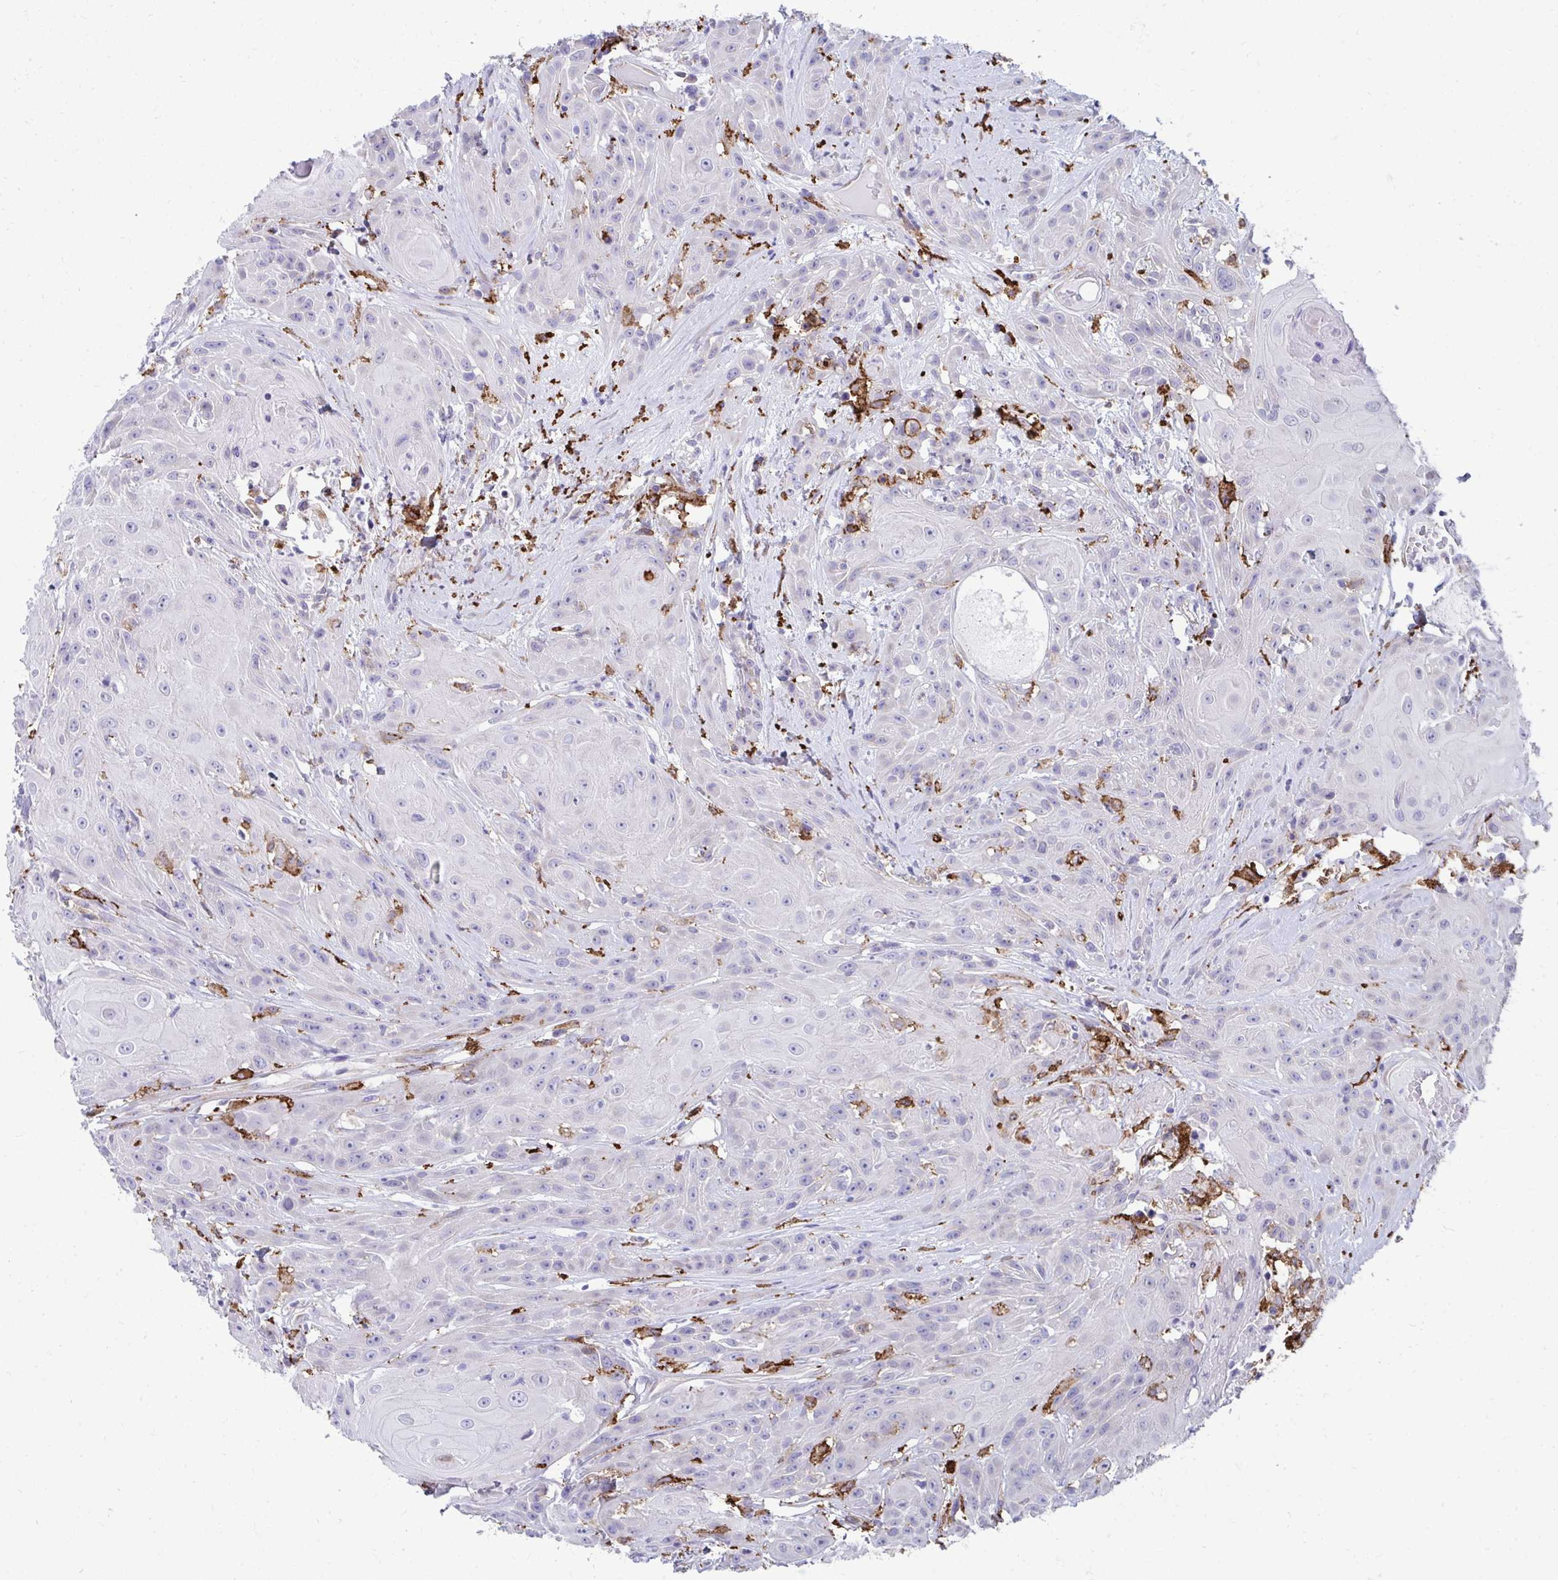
{"staining": {"intensity": "negative", "quantity": "none", "location": "none"}, "tissue": "head and neck cancer", "cell_type": "Tumor cells", "image_type": "cancer", "snomed": [{"axis": "morphology", "description": "Squamous cell carcinoma, NOS"}, {"axis": "topography", "description": "Skin"}, {"axis": "topography", "description": "Head-Neck"}], "caption": "Immunohistochemistry (IHC) micrograph of human head and neck cancer stained for a protein (brown), which demonstrates no staining in tumor cells.", "gene": "CD163", "patient": {"sex": "male", "age": 80}}